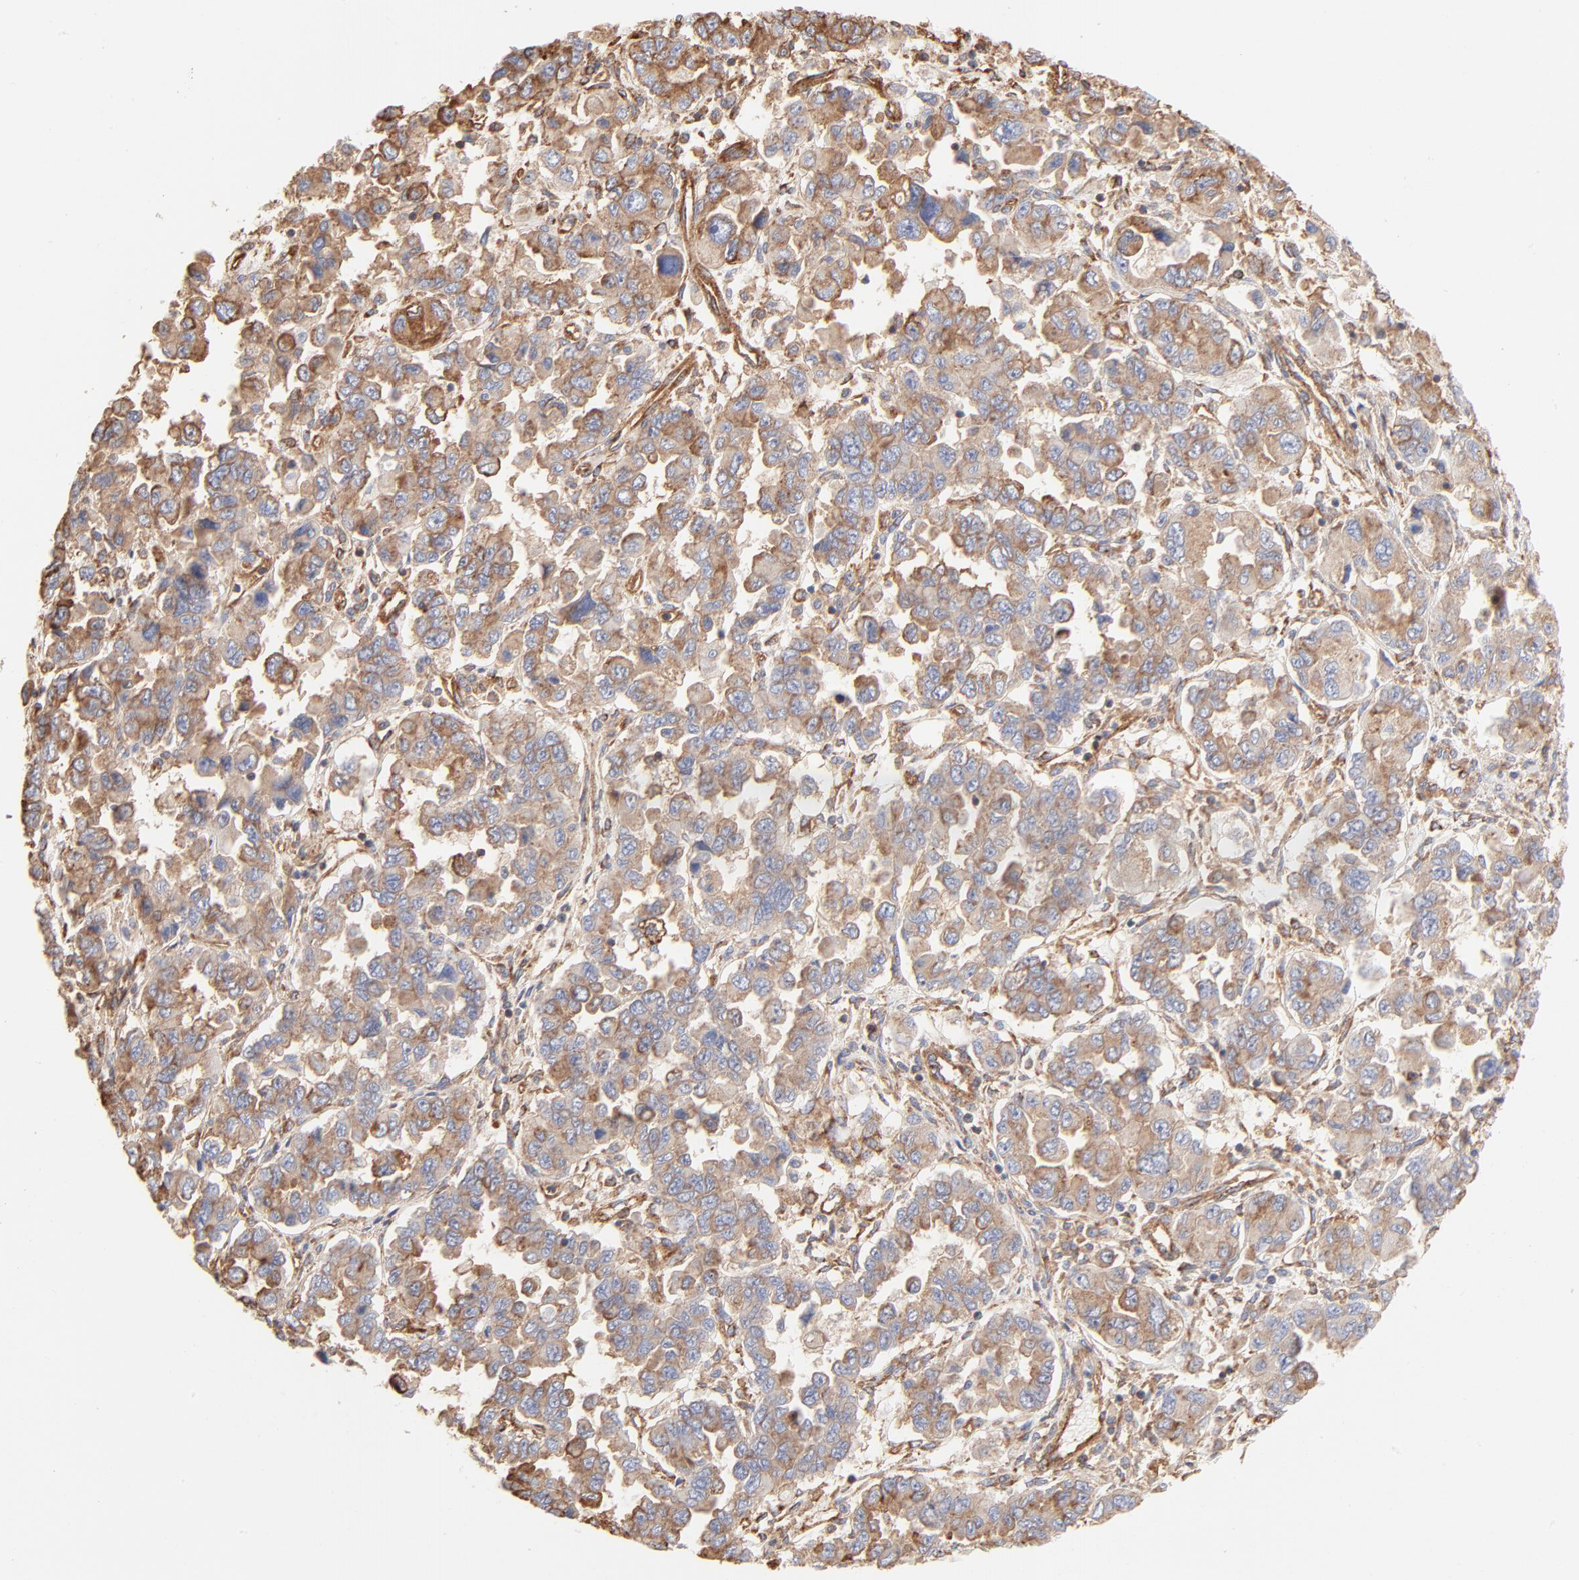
{"staining": {"intensity": "moderate", "quantity": ">75%", "location": "cytoplasmic/membranous"}, "tissue": "ovarian cancer", "cell_type": "Tumor cells", "image_type": "cancer", "snomed": [{"axis": "morphology", "description": "Cystadenocarcinoma, serous, NOS"}, {"axis": "topography", "description": "Ovary"}], "caption": "Human ovarian cancer (serous cystadenocarcinoma) stained for a protein (brown) exhibits moderate cytoplasmic/membranous positive positivity in about >75% of tumor cells.", "gene": "CLTB", "patient": {"sex": "female", "age": 84}}